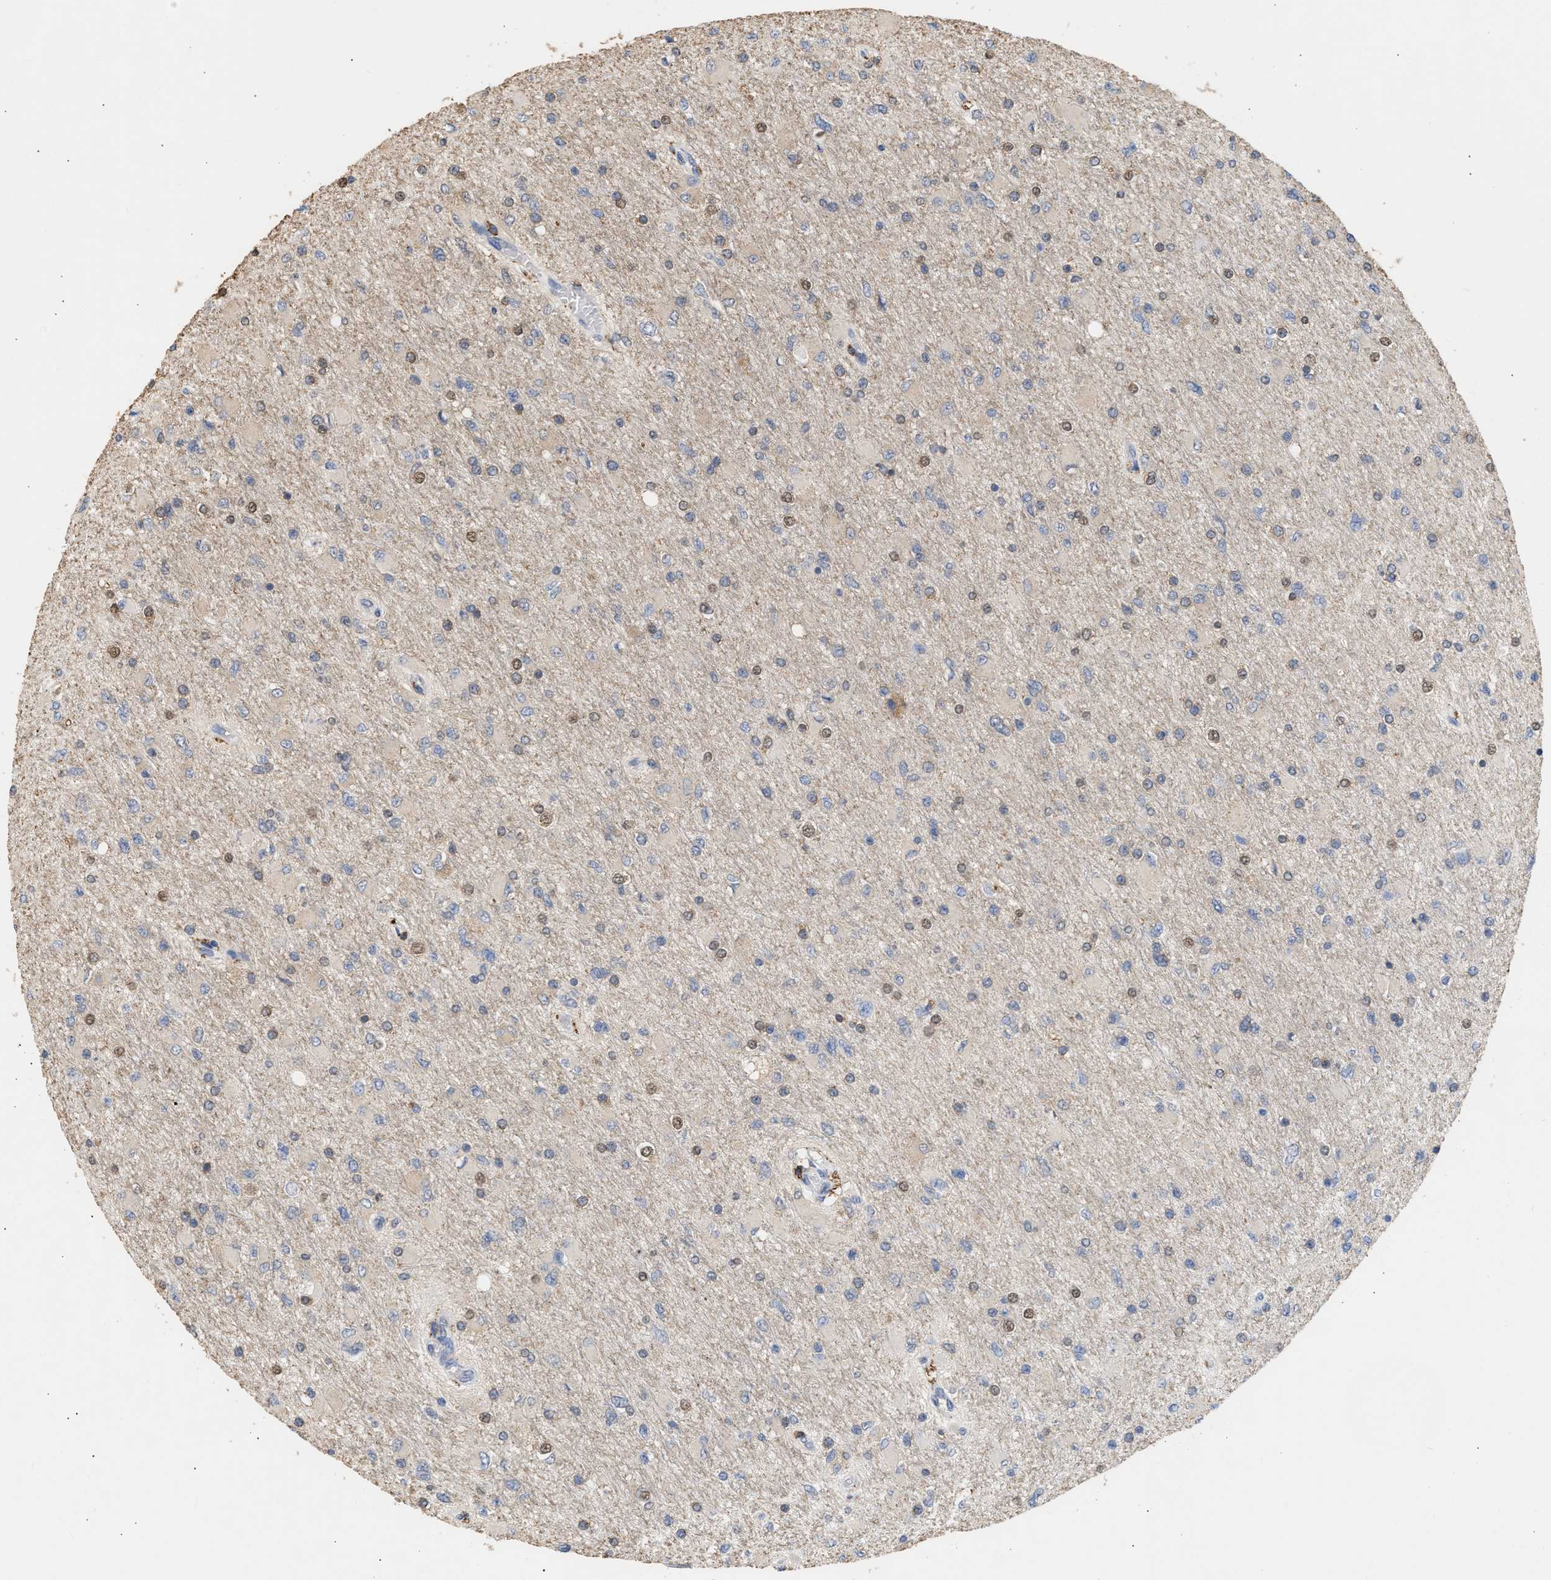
{"staining": {"intensity": "weak", "quantity": "25%-75%", "location": "nuclear"}, "tissue": "glioma", "cell_type": "Tumor cells", "image_type": "cancer", "snomed": [{"axis": "morphology", "description": "Glioma, malignant, High grade"}, {"axis": "topography", "description": "Cerebral cortex"}], "caption": "Immunohistochemical staining of human malignant glioma (high-grade) exhibits weak nuclear protein staining in about 25%-75% of tumor cells.", "gene": "GCN1", "patient": {"sex": "female", "age": 36}}